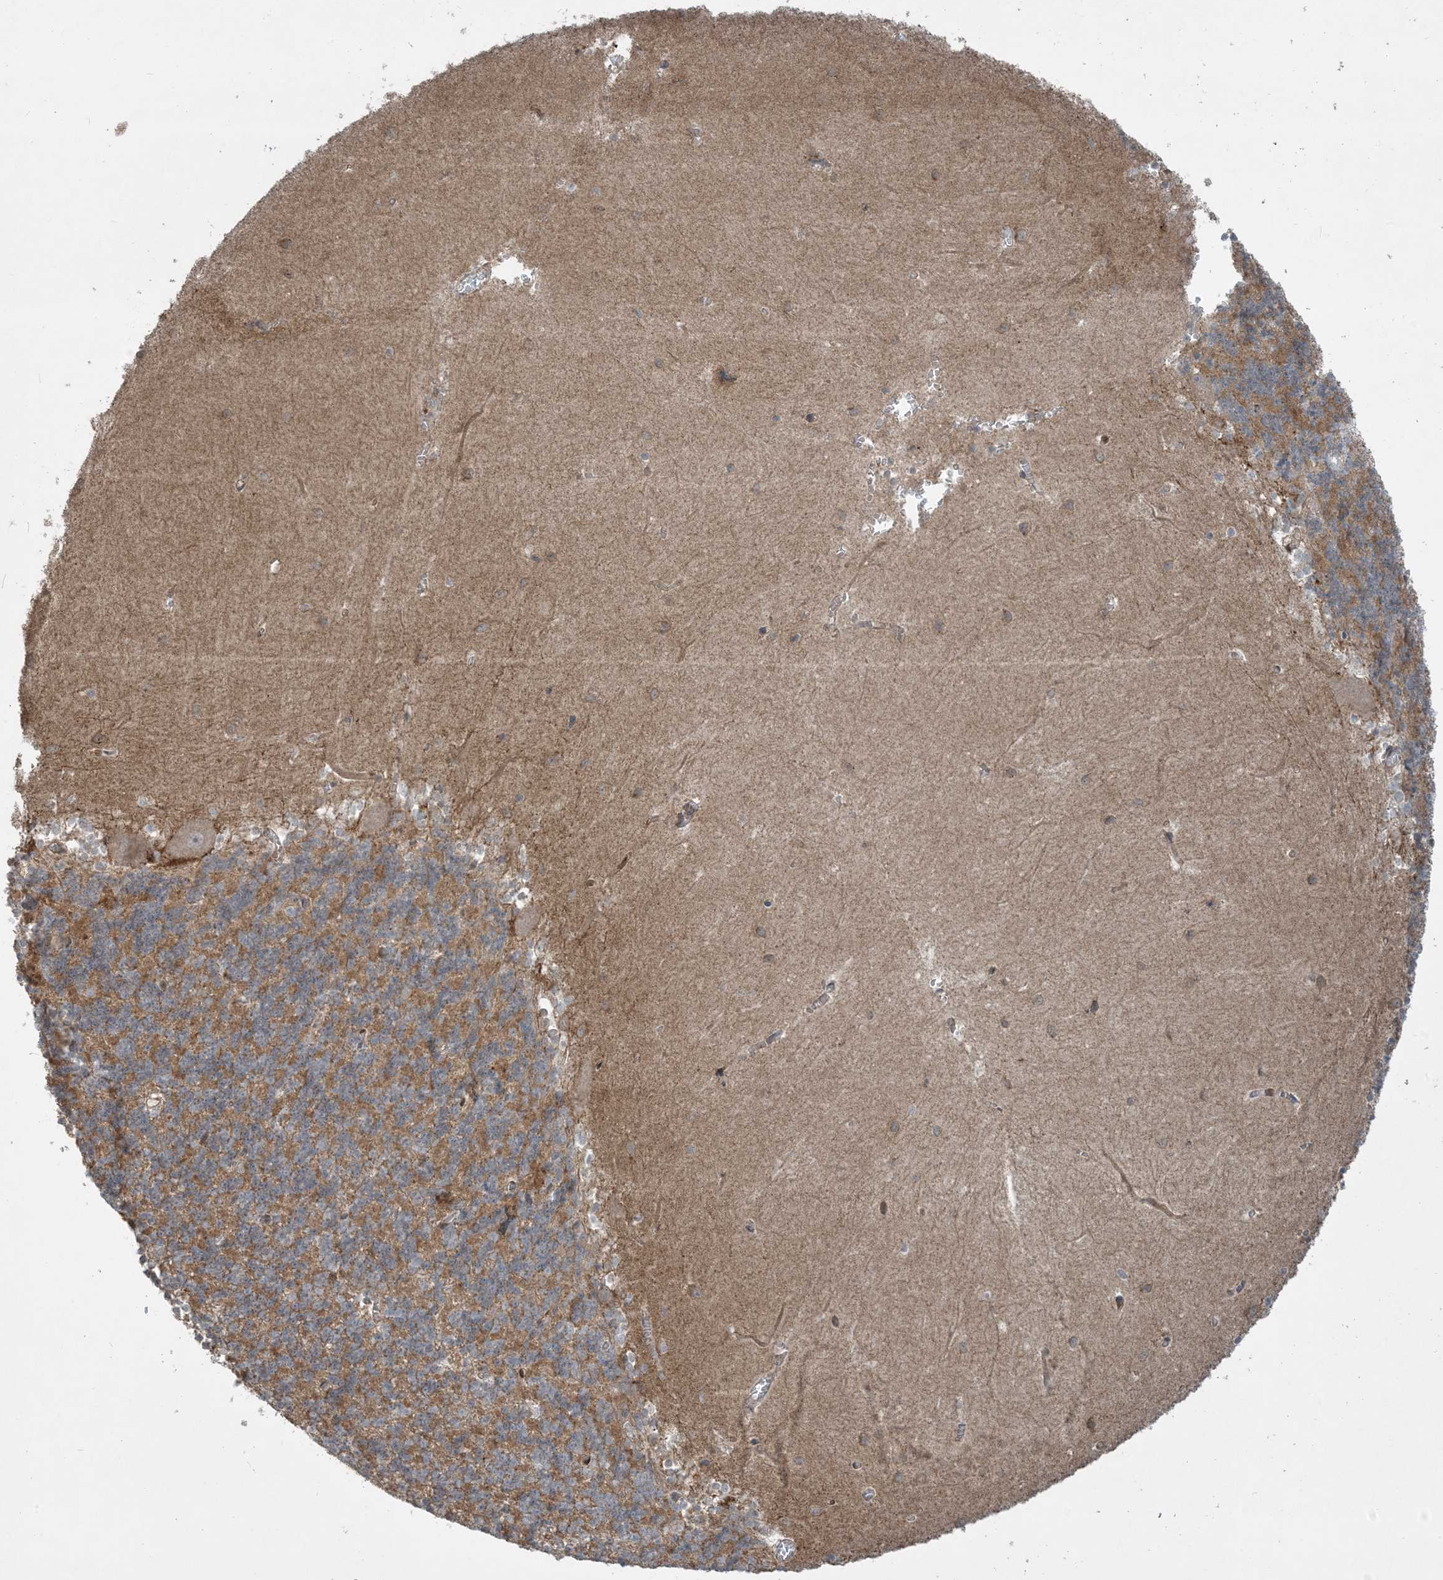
{"staining": {"intensity": "moderate", "quantity": "<25%", "location": "cytoplasmic/membranous"}, "tissue": "cerebellum", "cell_type": "Cells in granular layer", "image_type": "normal", "snomed": [{"axis": "morphology", "description": "Normal tissue, NOS"}, {"axis": "topography", "description": "Cerebellum"}], "caption": "A high-resolution histopathology image shows immunohistochemistry staining of normal cerebellum, which exhibits moderate cytoplasmic/membranous positivity in approximately <25% of cells in granular layer.", "gene": "PPM1F", "patient": {"sex": "male", "age": 37}}